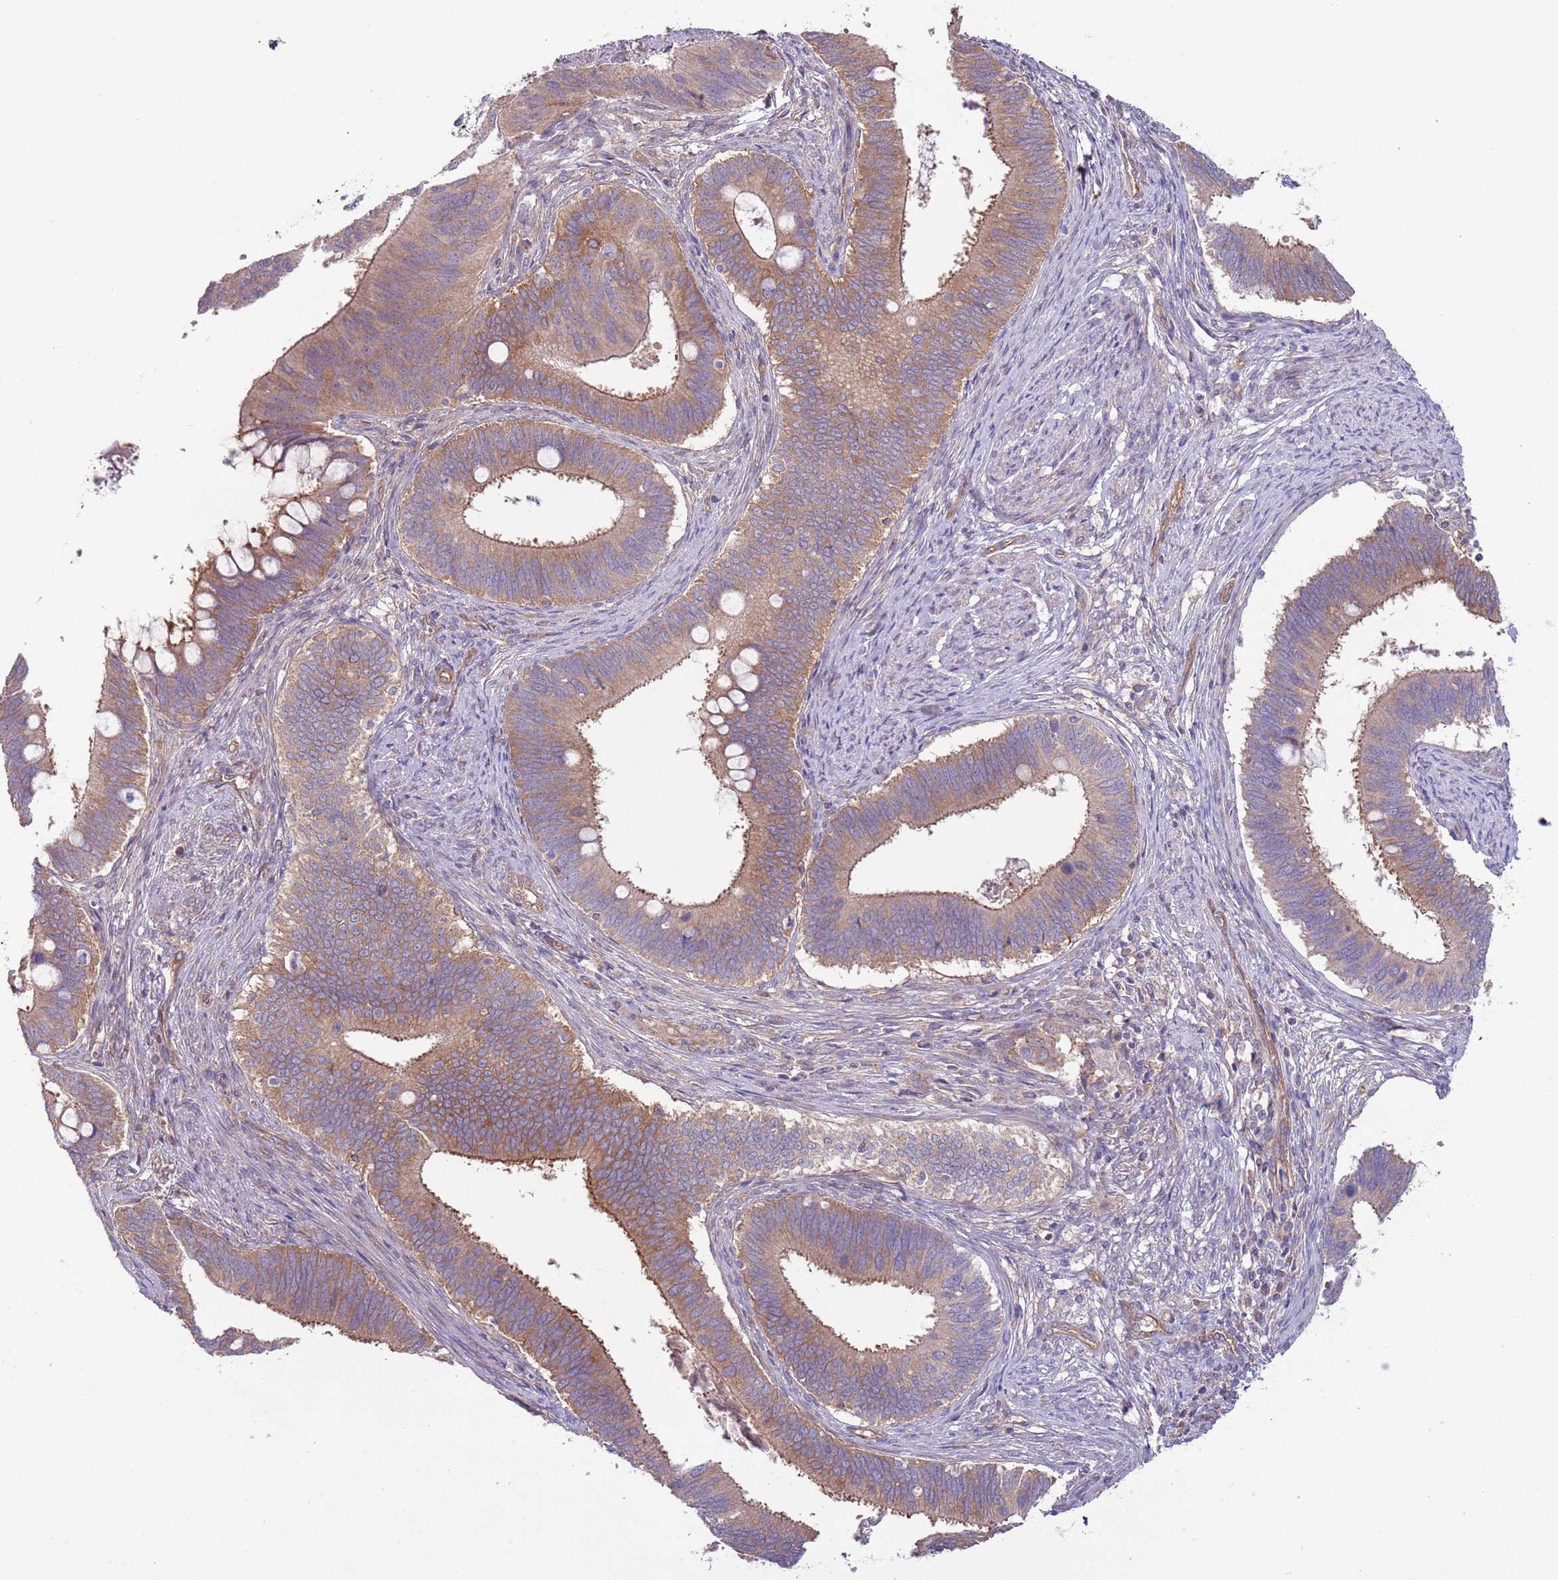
{"staining": {"intensity": "moderate", "quantity": ">75%", "location": "cytoplasmic/membranous"}, "tissue": "cervical cancer", "cell_type": "Tumor cells", "image_type": "cancer", "snomed": [{"axis": "morphology", "description": "Adenocarcinoma, NOS"}, {"axis": "topography", "description": "Cervix"}], "caption": "Brown immunohistochemical staining in adenocarcinoma (cervical) reveals moderate cytoplasmic/membranous expression in about >75% of tumor cells. Immunohistochemistry stains the protein in brown and the nuclei are stained blue.", "gene": "LPIN2", "patient": {"sex": "female", "age": 42}}